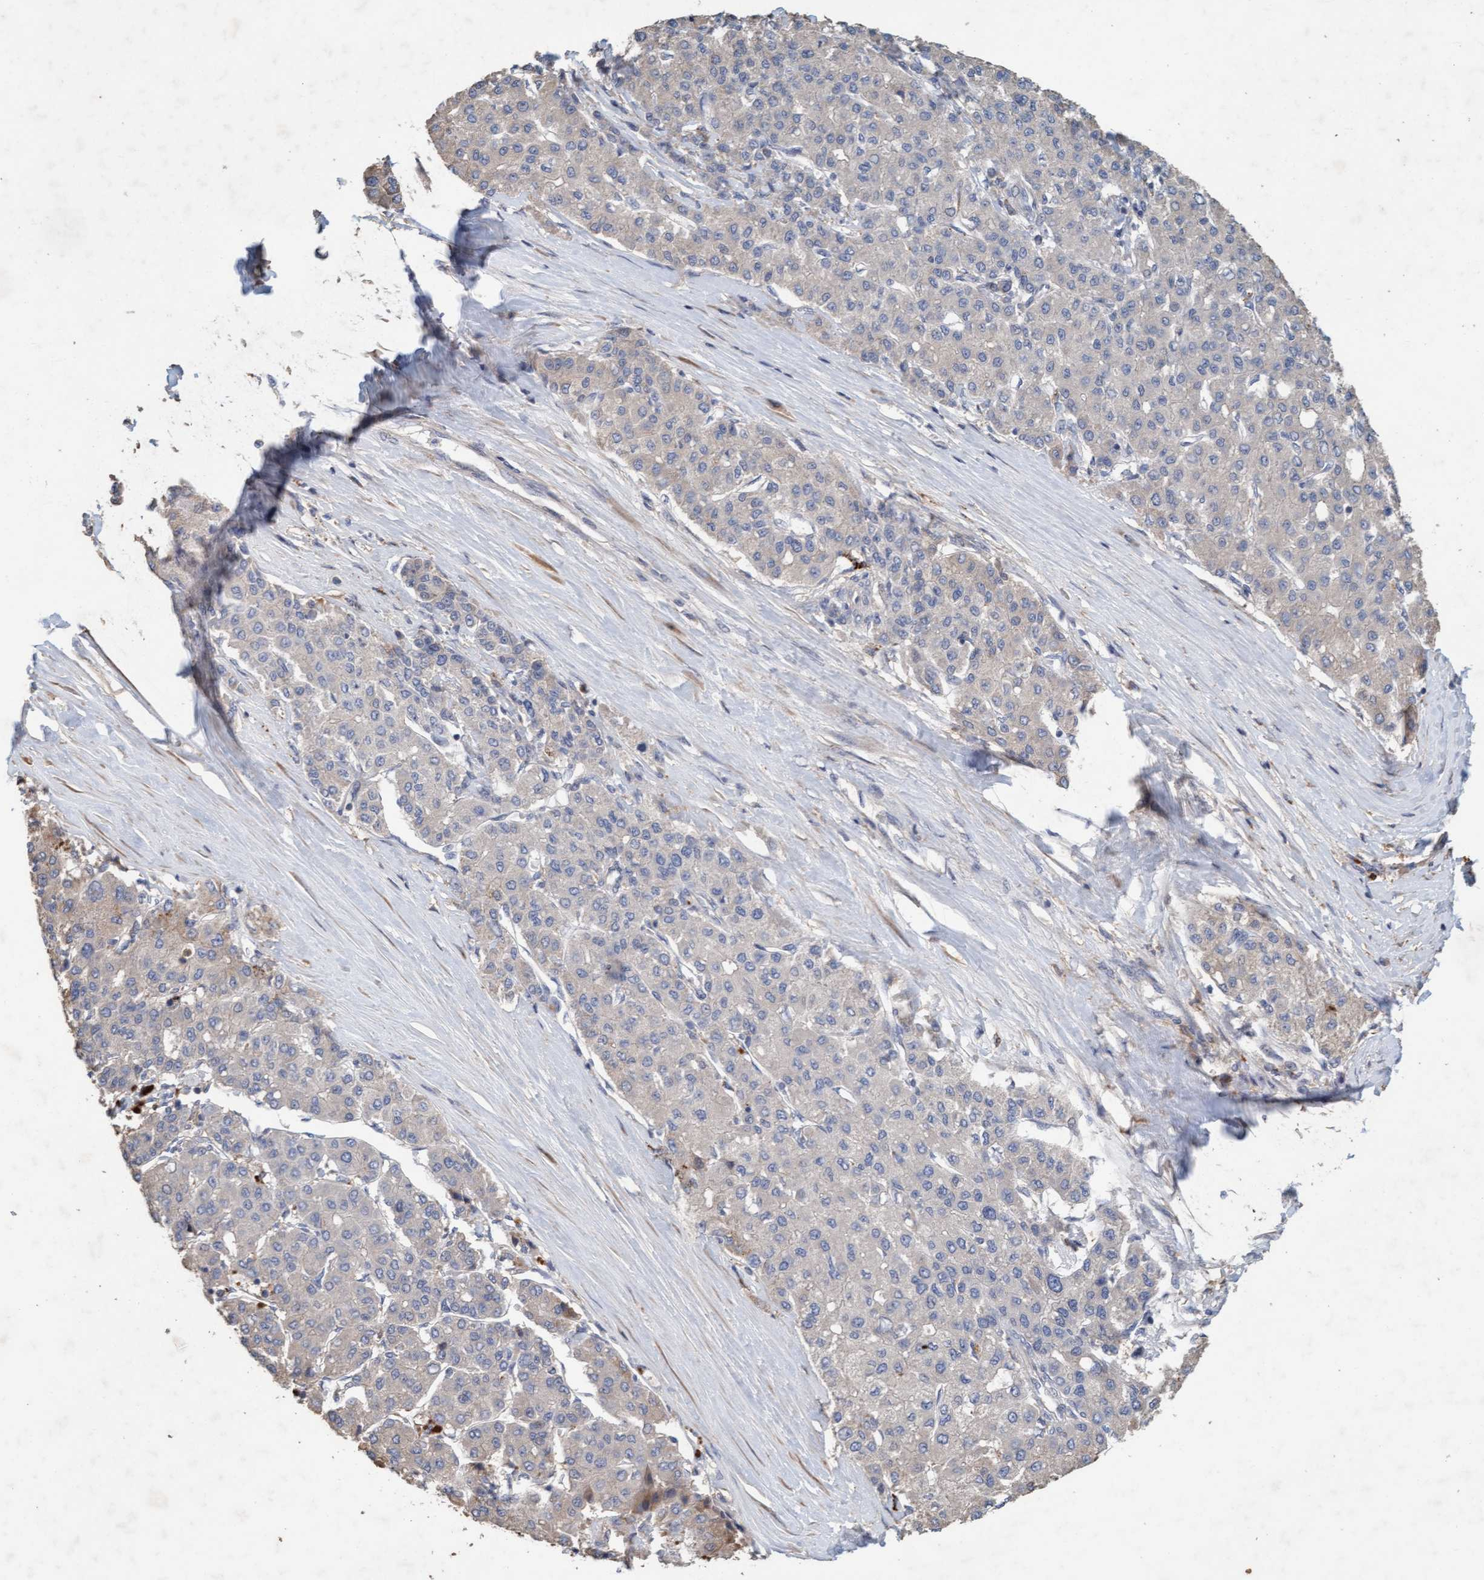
{"staining": {"intensity": "negative", "quantity": "none", "location": "none"}, "tissue": "liver cancer", "cell_type": "Tumor cells", "image_type": "cancer", "snomed": [{"axis": "morphology", "description": "Carcinoma, Hepatocellular, NOS"}, {"axis": "topography", "description": "Liver"}], "caption": "A photomicrograph of liver hepatocellular carcinoma stained for a protein reveals no brown staining in tumor cells.", "gene": "LONRF1", "patient": {"sex": "male", "age": 65}}